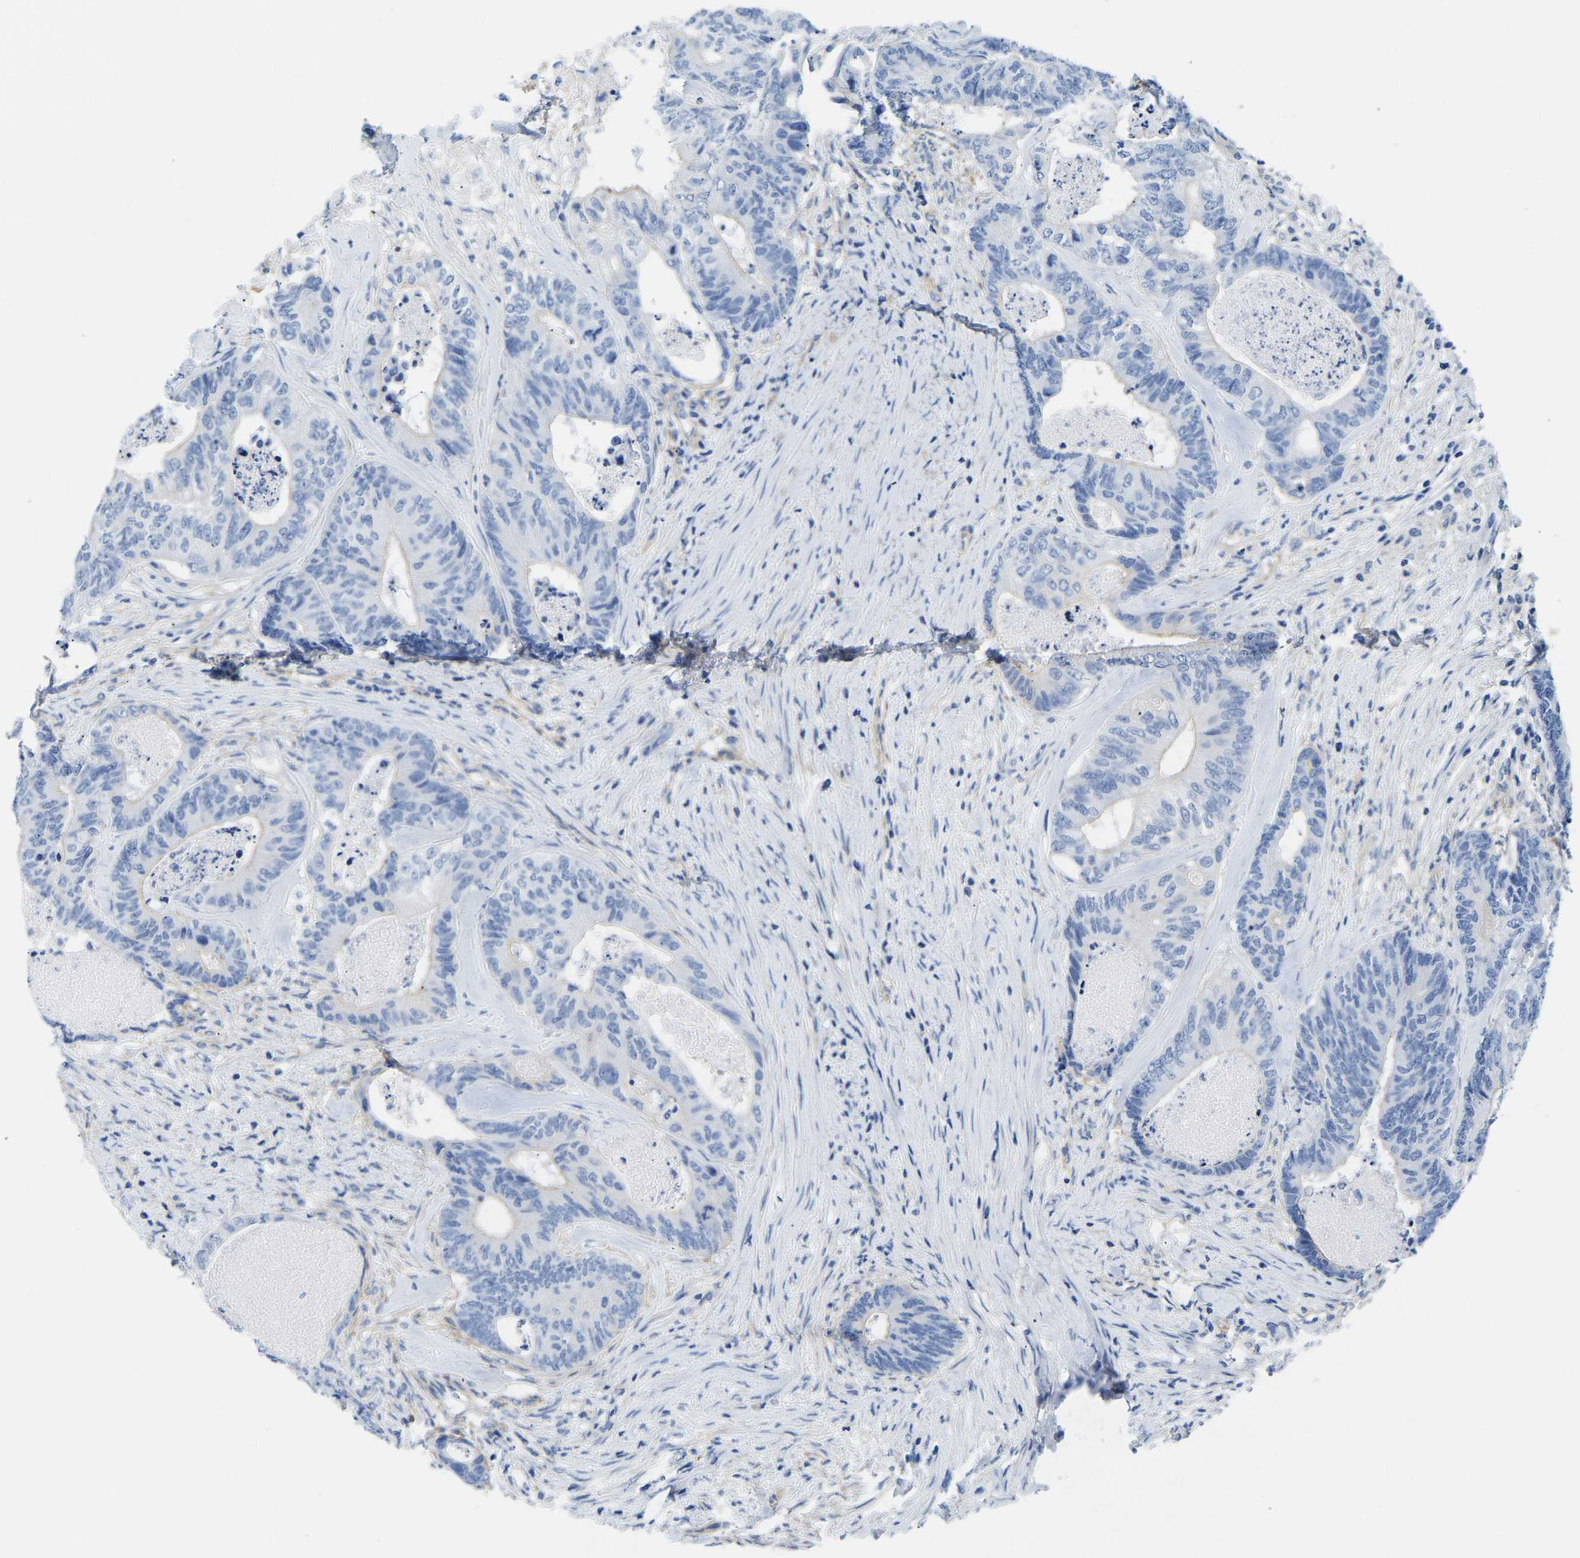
{"staining": {"intensity": "negative", "quantity": "none", "location": "none"}, "tissue": "colorectal cancer", "cell_type": "Tumor cells", "image_type": "cancer", "snomed": [{"axis": "morphology", "description": "Adenocarcinoma, NOS"}, {"axis": "topography", "description": "Colon"}], "caption": "IHC histopathology image of adenocarcinoma (colorectal) stained for a protein (brown), which displays no expression in tumor cells. Brightfield microscopy of immunohistochemistry (IHC) stained with DAB (brown) and hematoxylin (blue), captured at high magnification.", "gene": "UPK3A", "patient": {"sex": "female", "age": 67}}